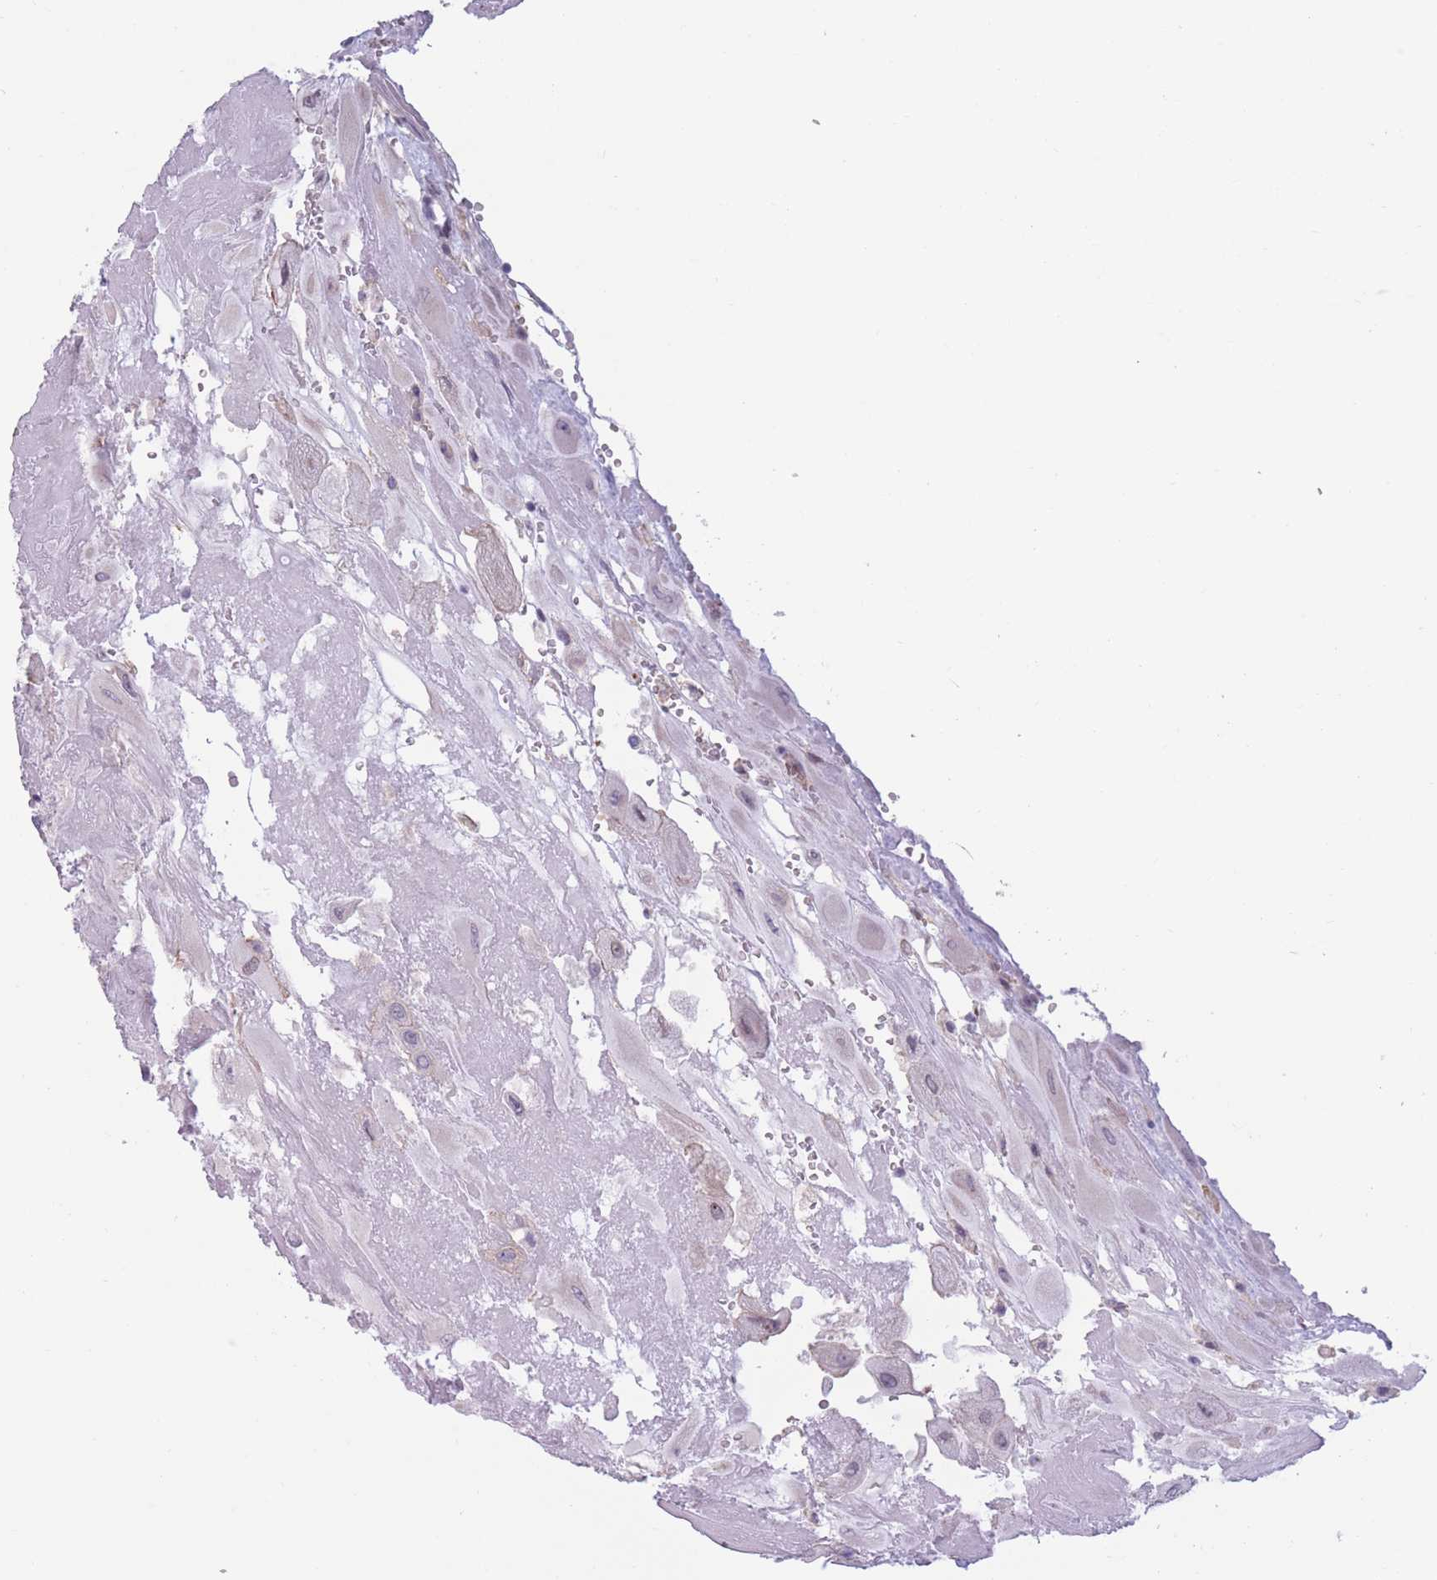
{"staining": {"intensity": "negative", "quantity": "none", "location": "none"}, "tissue": "placenta", "cell_type": "Decidual cells", "image_type": "normal", "snomed": [{"axis": "morphology", "description": "Normal tissue, NOS"}, {"axis": "topography", "description": "Placenta"}], "caption": "The image displays no staining of decidual cells in benign placenta. Nuclei are stained in blue.", "gene": "PODXL", "patient": {"sex": "female", "age": 32}}